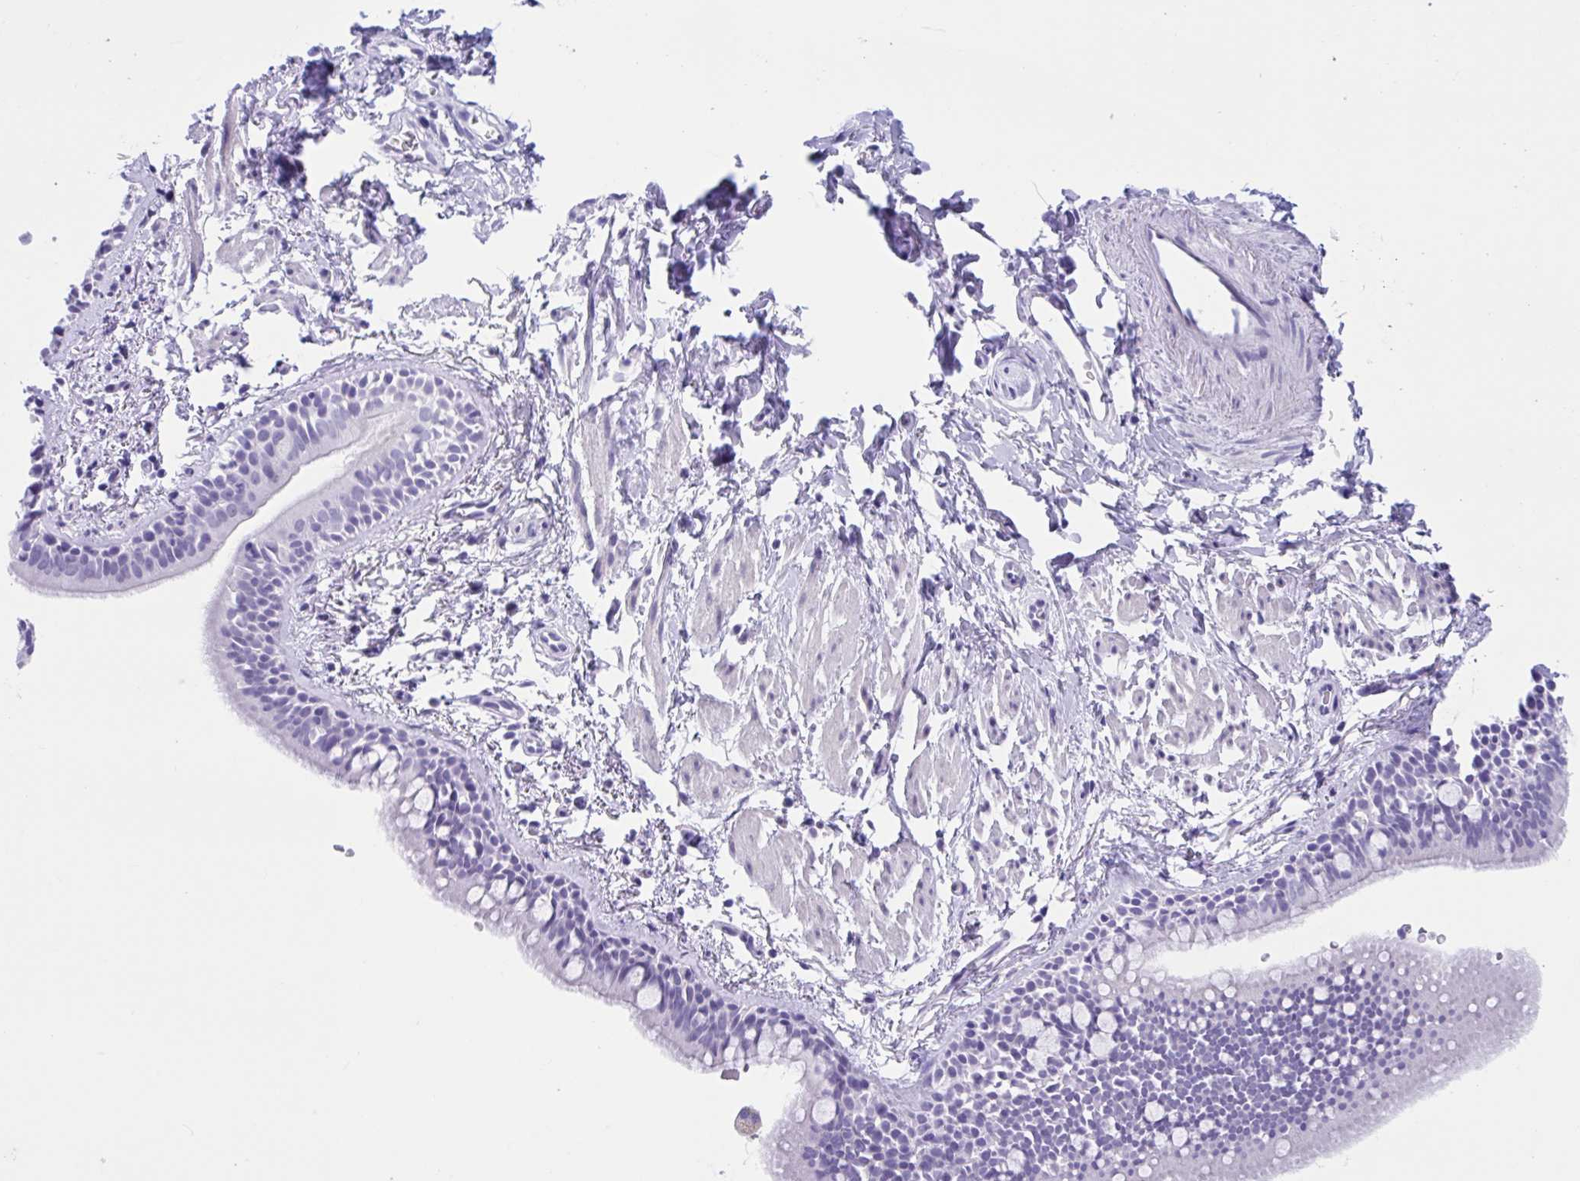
{"staining": {"intensity": "negative", "quantity": "none", "location": "none"}, "tissue": "bronchus", "cell_type": "Respiratory epithelial cells", "image_type": "normal", "snomed": [{"axis": "morphology", "description": "Normal tissue, NOS"}, {"axis": "topography", "description": "Lymph node"}, {"axis": "topography", "description": "Cartilage tissue"}, {"axis": "topography", "description": "Bronchus"}], "caption": "IHC image of normal bronchus: human bronchus stained with DAB (3,3'-diaminobenzidine) demonstrates no significant protein staining in respiratory epithelial cells.", "gene": "TMEM35A", "patient": {"sex": "female", "age": 70}}